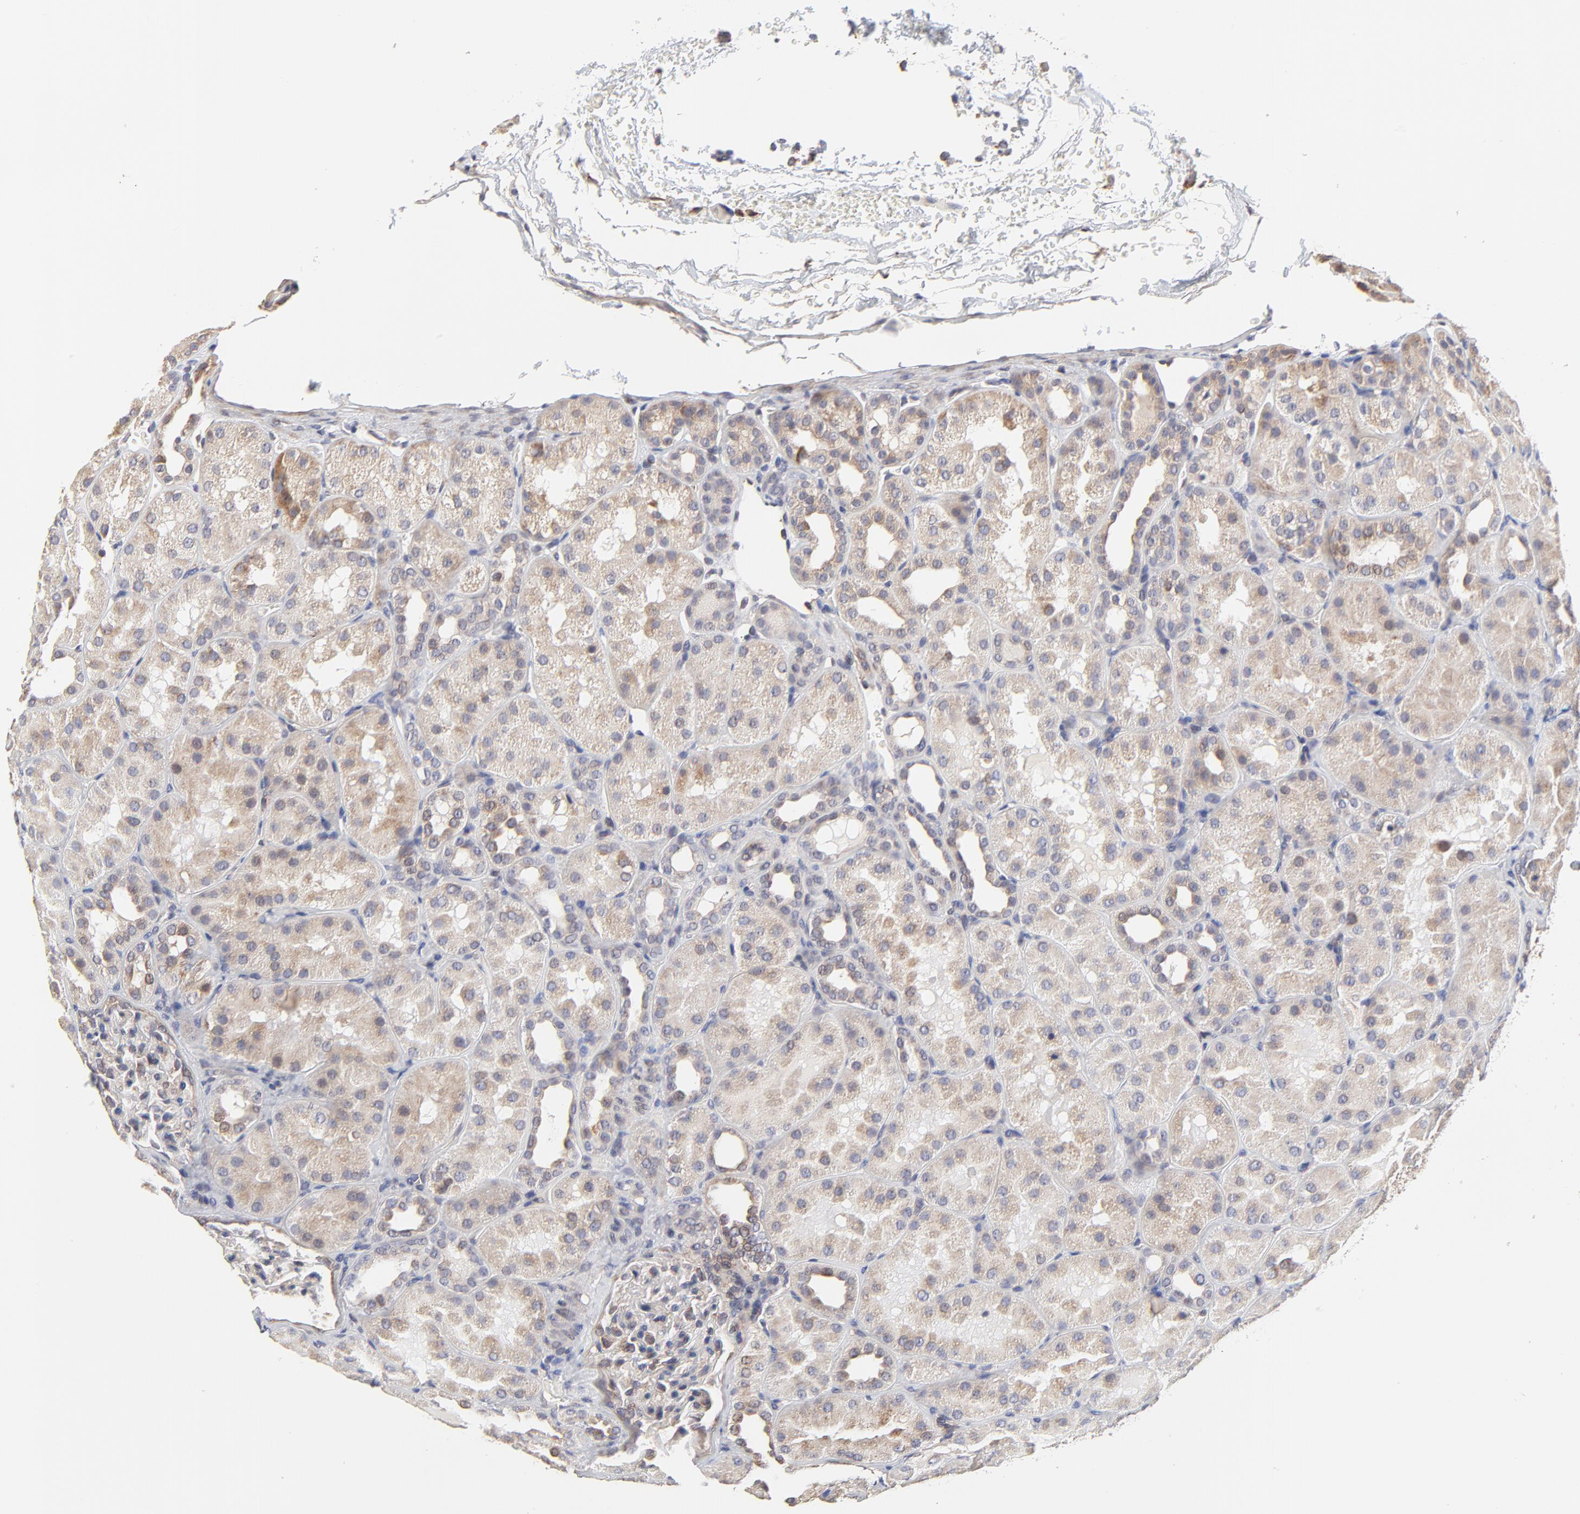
{"staining": {"intensity": "negative", "quantity": "none", "location": "none"}, "tissue": "kidney", "cell_type": "Cells in glomeruli", "image_type": "normal", "snomed": [{"axis": "morphology", "description": "Normal tissue, NOS"}, {"axis": "topography", "description": "Kidney"}], "caption": "IHC micrograph of unremarkable kidney: kidney stained with DAB (3,3'-diaminobenzidine) displays no significant protein positivity in cells in glomeruli.", "gene": "ZNF550", "patient": {"sex": "male", "age": 28}}